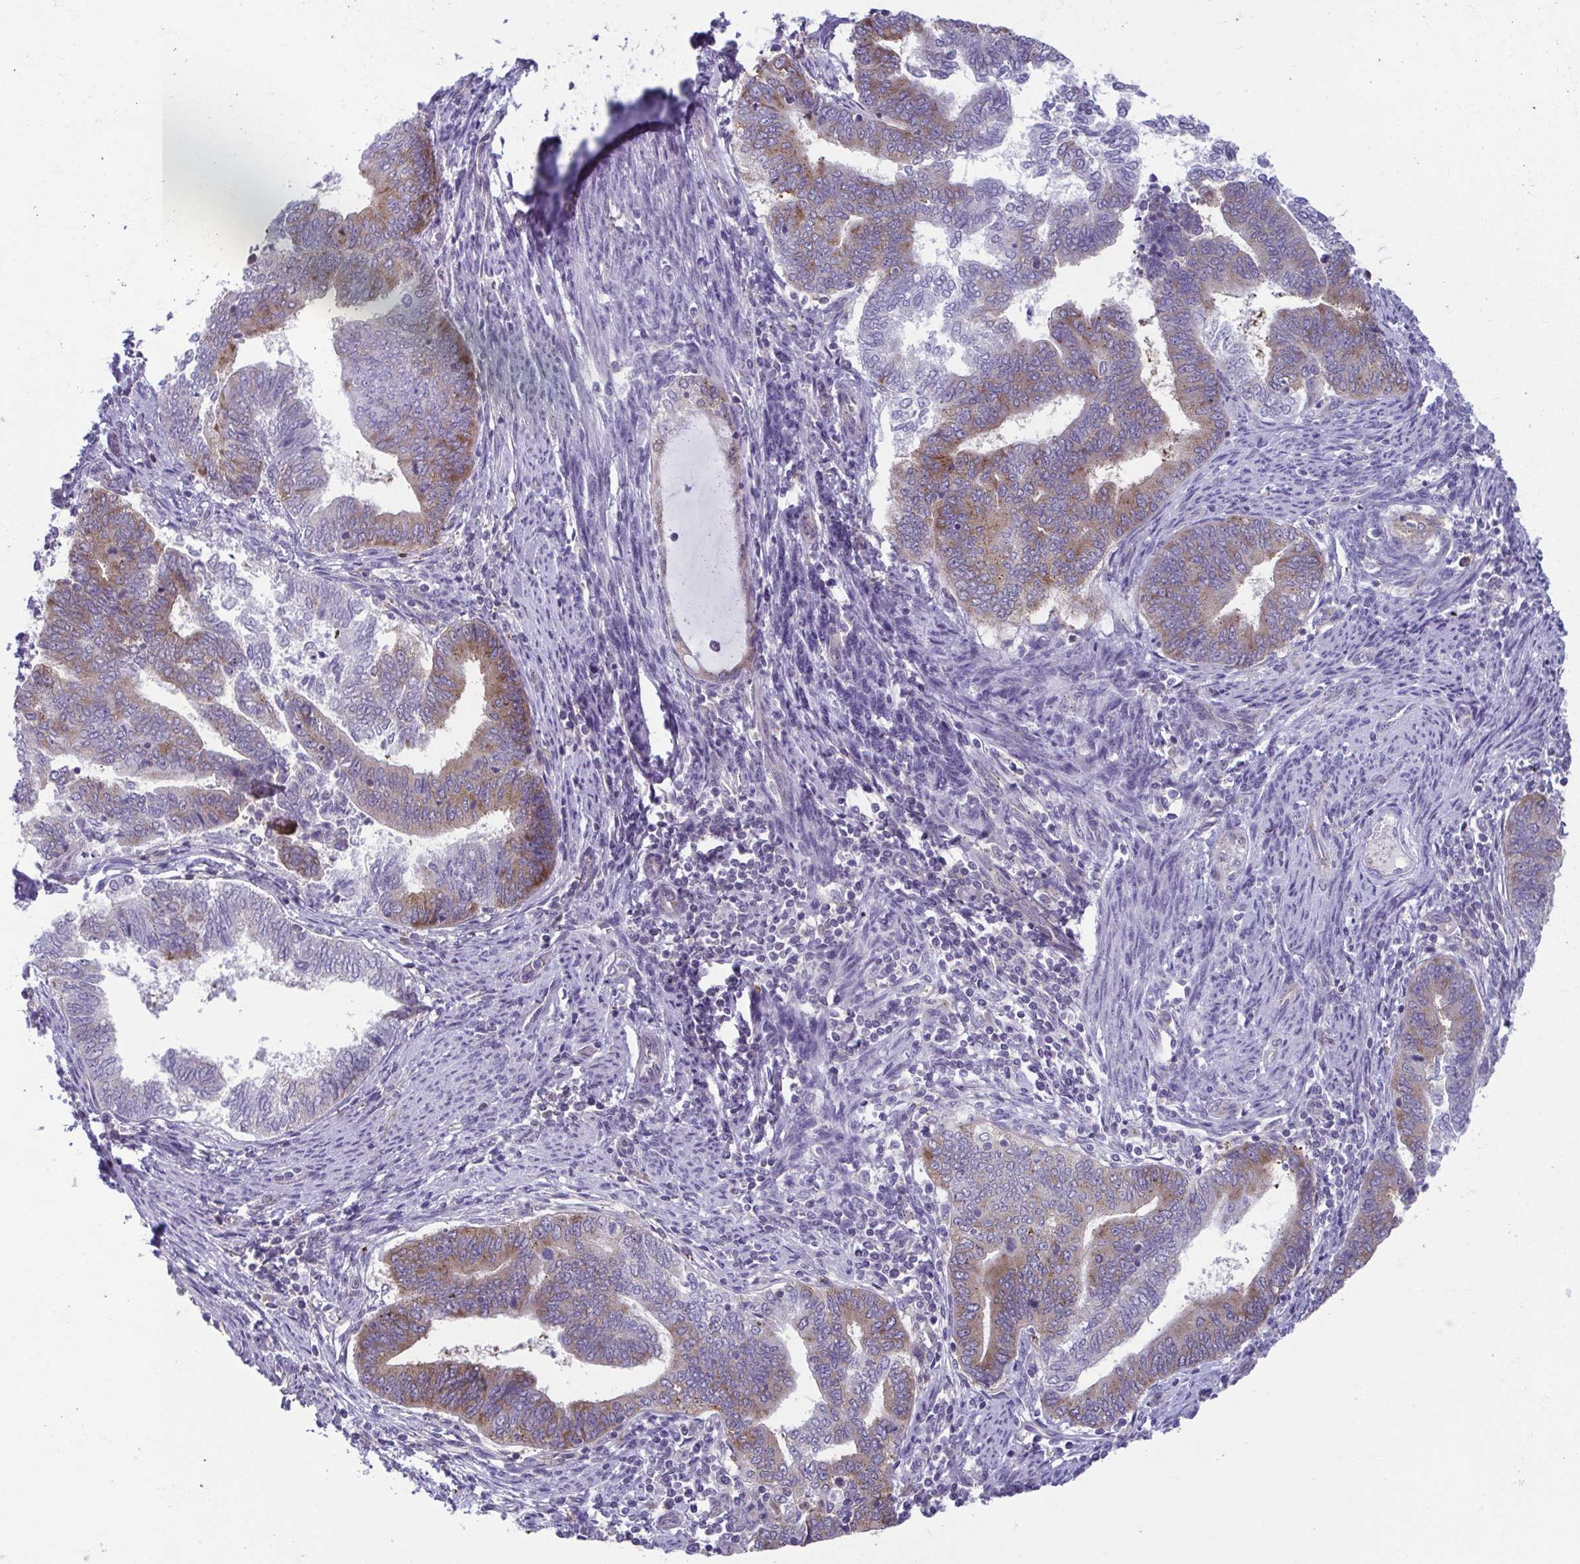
{"staining": {"intensity": "weak", "quantity": "25%-75%", "location": "cytoplasmic/membranous"}, "tissue": "endometrial cancer", "cell_type": "Tumor cells", "image_type": "cancer", "snomed": [{"axis": "morphology", "description": "Adenocarcinoma, NOS"}, {"axis": "topography", "description": "Endometrium"}], "caption": "Tumor cells display low levels of weak cytoplasmic/membranous expression in approximately 25%-75% of cells in endometrial cancer.", "gene": "TMEM108", "patient": {"sex": "female", "age": 65}}